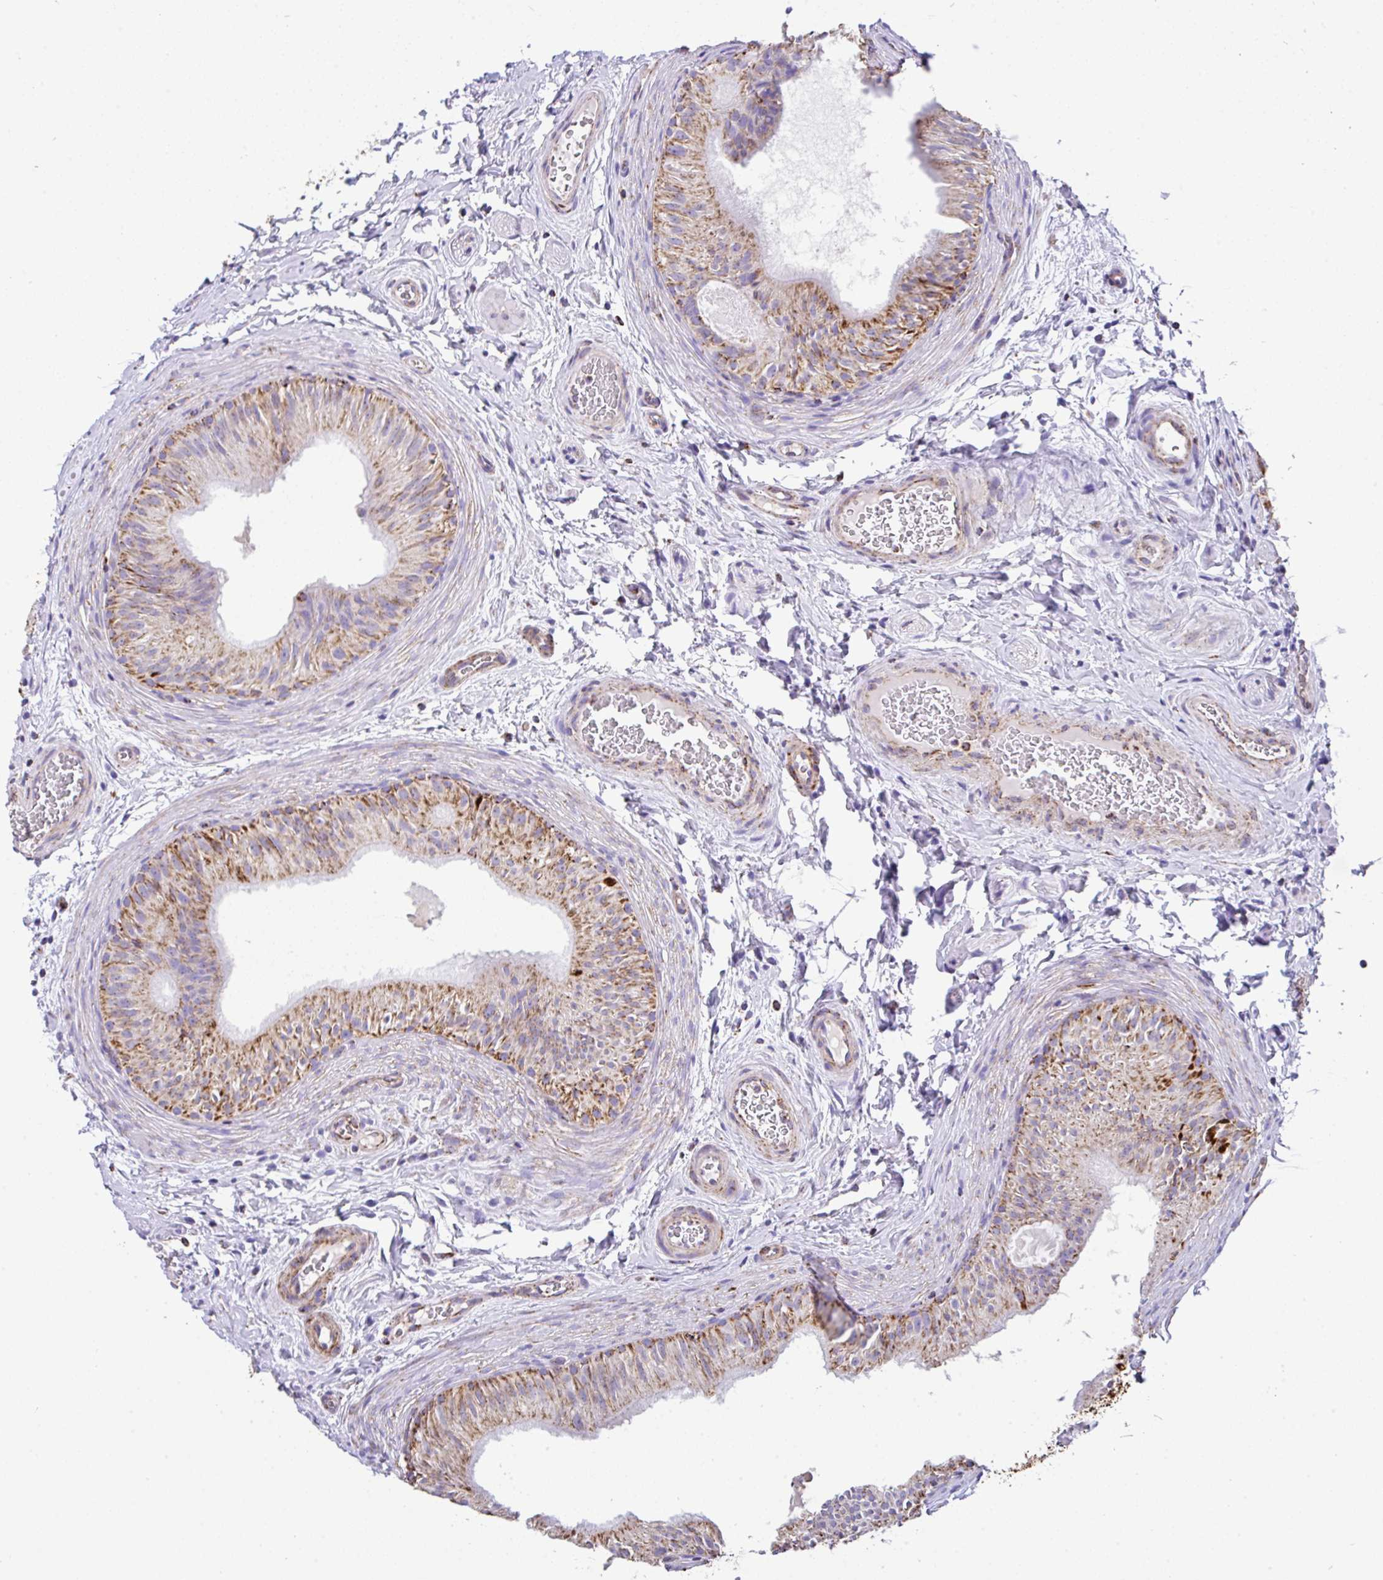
{"staining": {"intensity": "strong", "quantity": ">75%", "location": "cytoplasmic/membranous"}, "tissue": "epididymis", "cell_type": "Glandular cells", "image_type": "normal", "snomed": [{"axis": "morphology", "description": "Normal tissue, NOS"}, {"axis": "topography", "description": "Epididymis"}], "caption": "Immunohistochemistry (IHC) photomicrograph of benign epididymis stained for a protein (brown), which demonstrates high levels of strong cytoplasmic/membranous staining in approximately >75% of glandular cells.", "gene": "ANKRD33B", "patient": {"sex": "male", "age": 24}}